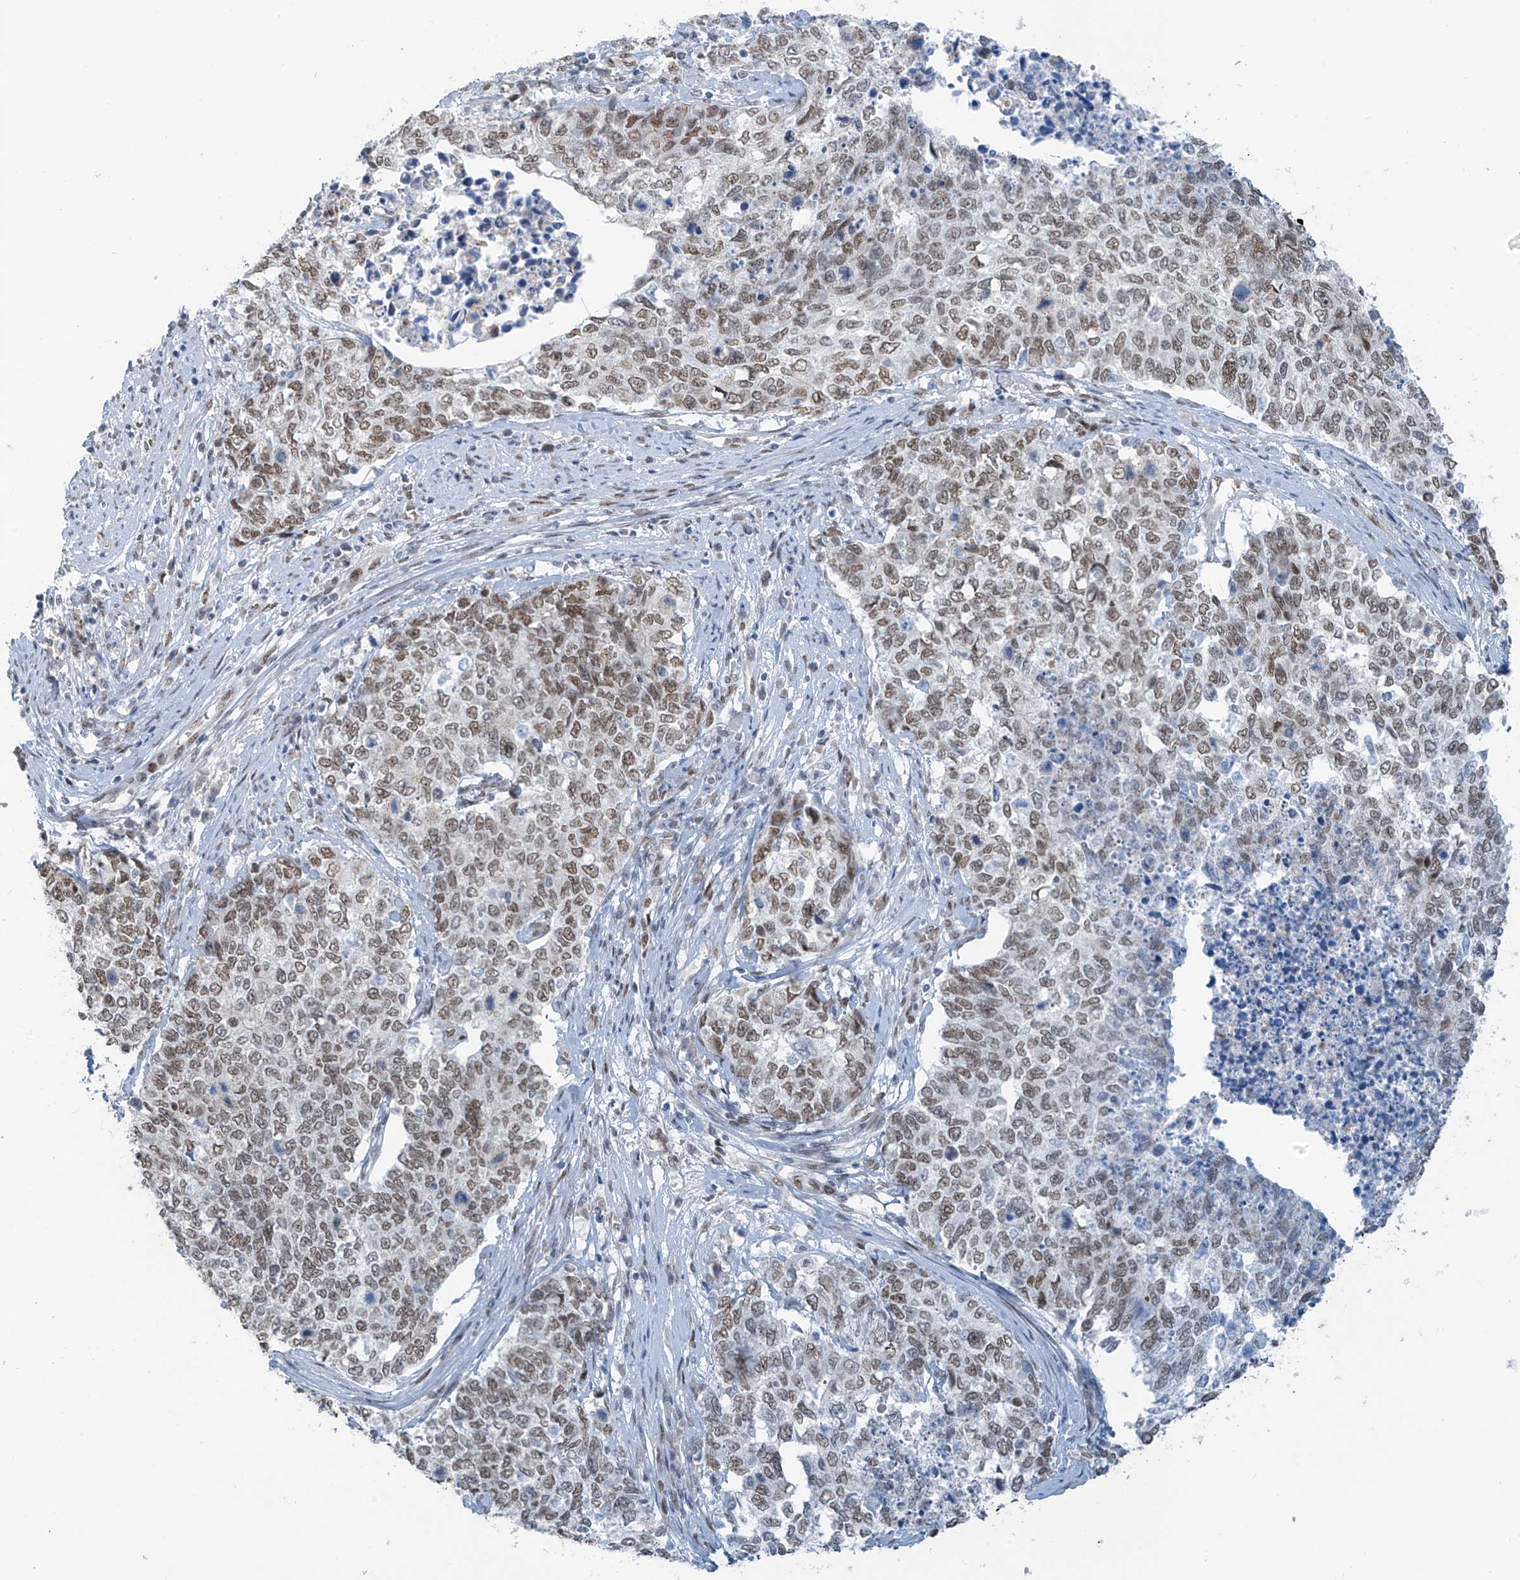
{"staining": {"intensity": "moderate", "quantity": ">75%", "location": "nuclear"}, "tissue": "cervical cancer", "cell_type": "Tumor cells", "image_type": "cancer", "snomed": [{"axis": "morphology", "description": "Squamous cell carcinoma, NOS"}, {"axis": "topography", "description": "Cervix"}], "caption": "Protein staining exhibits moderate nuclear staining in about >75% of tumor cells in cervical cancer.", "gene": "MCM9", "patient": {"sex": "female", "age": 63}}